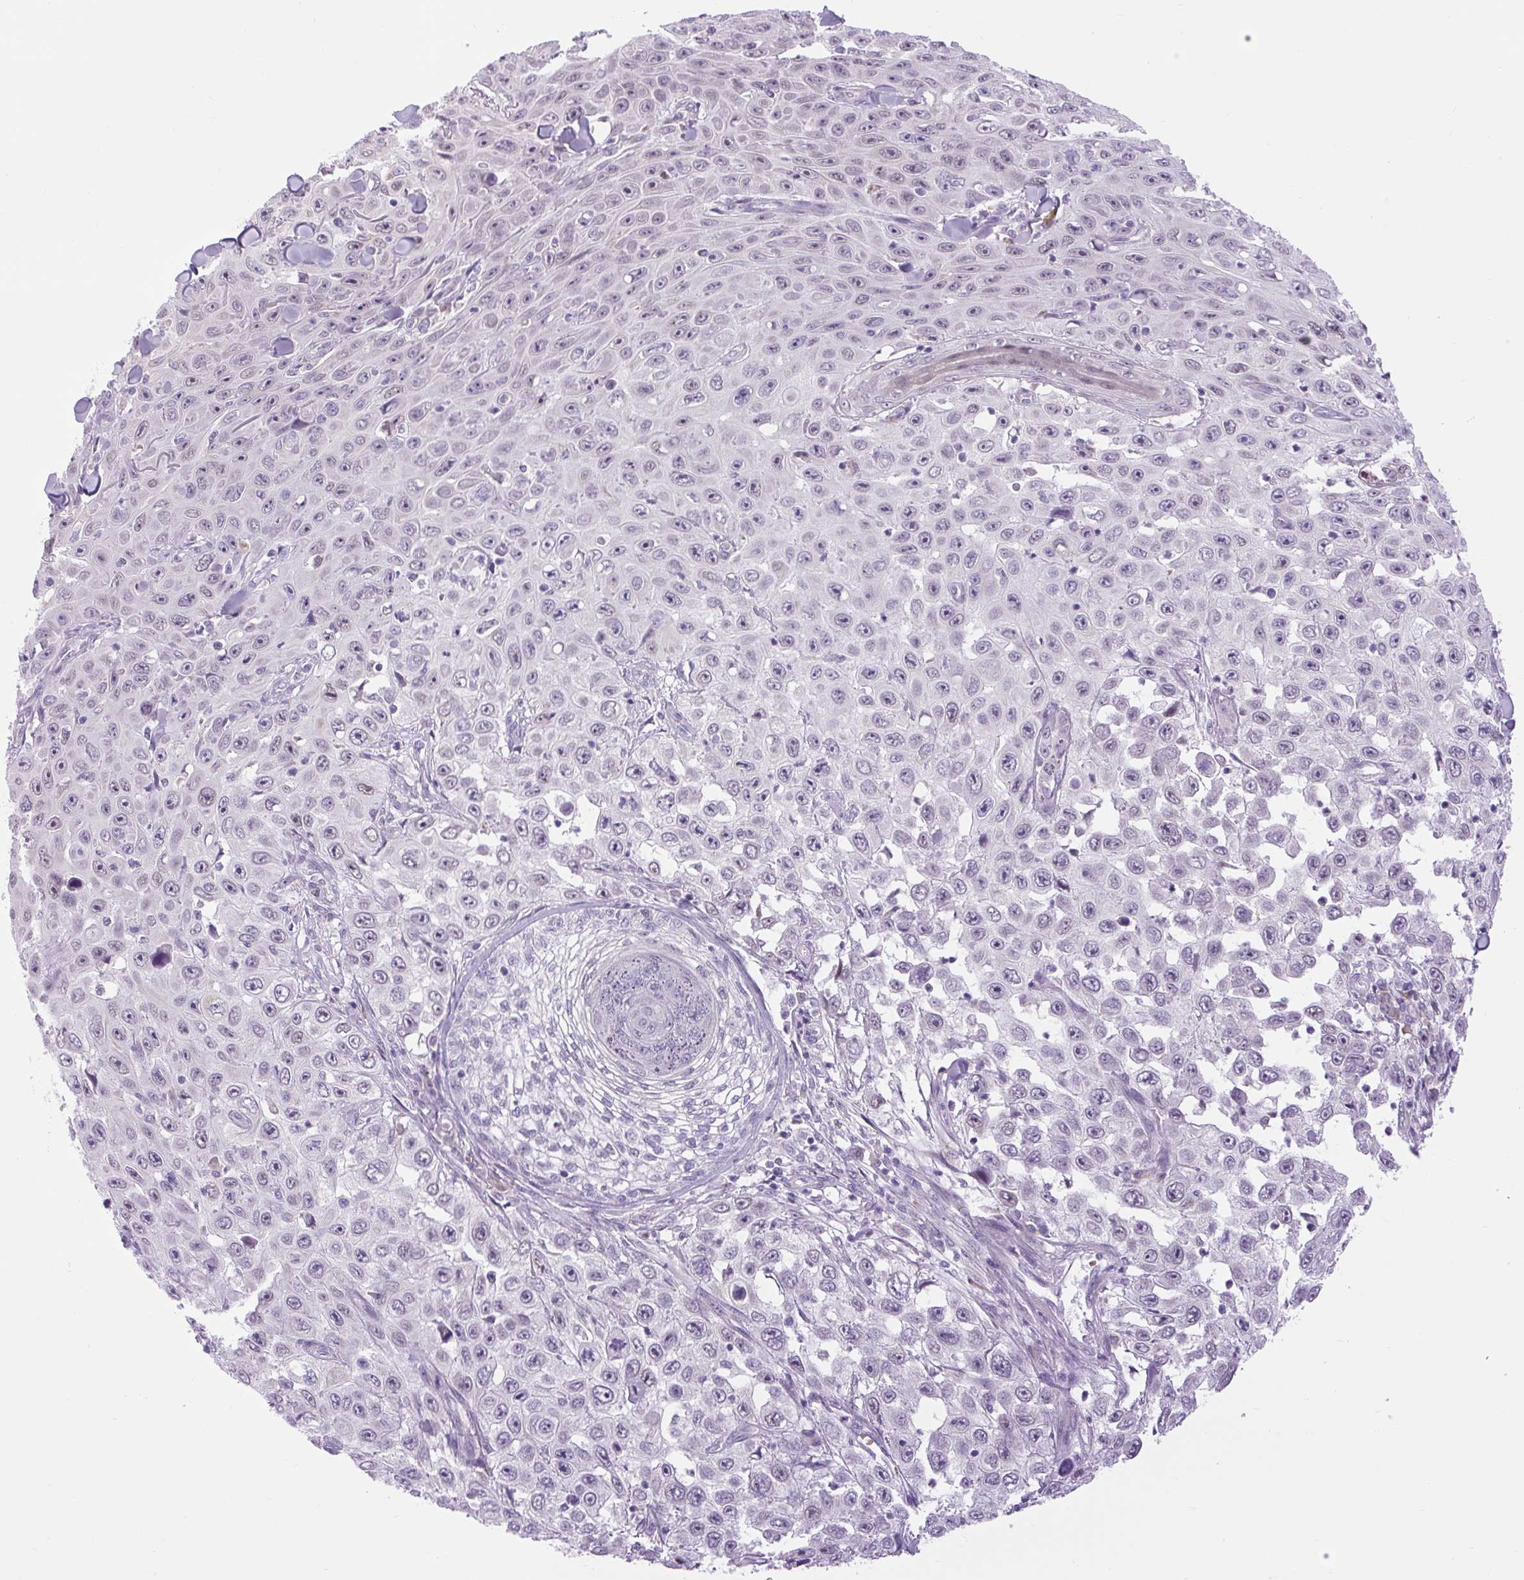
{"staining": {"intensity": "moderate", "quantity": "25%-75%", "location": "nuclear"}, "tissue": "skin cancer", "cell_type": "Tumor cells", "image_type": "cancer", "snomed": [{"axis": "morphology", "description": "Squamous cell carcinoma, NOS"}, {"axis": "topography", "description": "Skin"}], "caption": "Skin cancer stained with immunohistochemistry displays moderate nuclear staining in approximately 25%-75% of tumor cells.", "gene": "SCO2", "patient": {"sex": "male", "age": 82}}